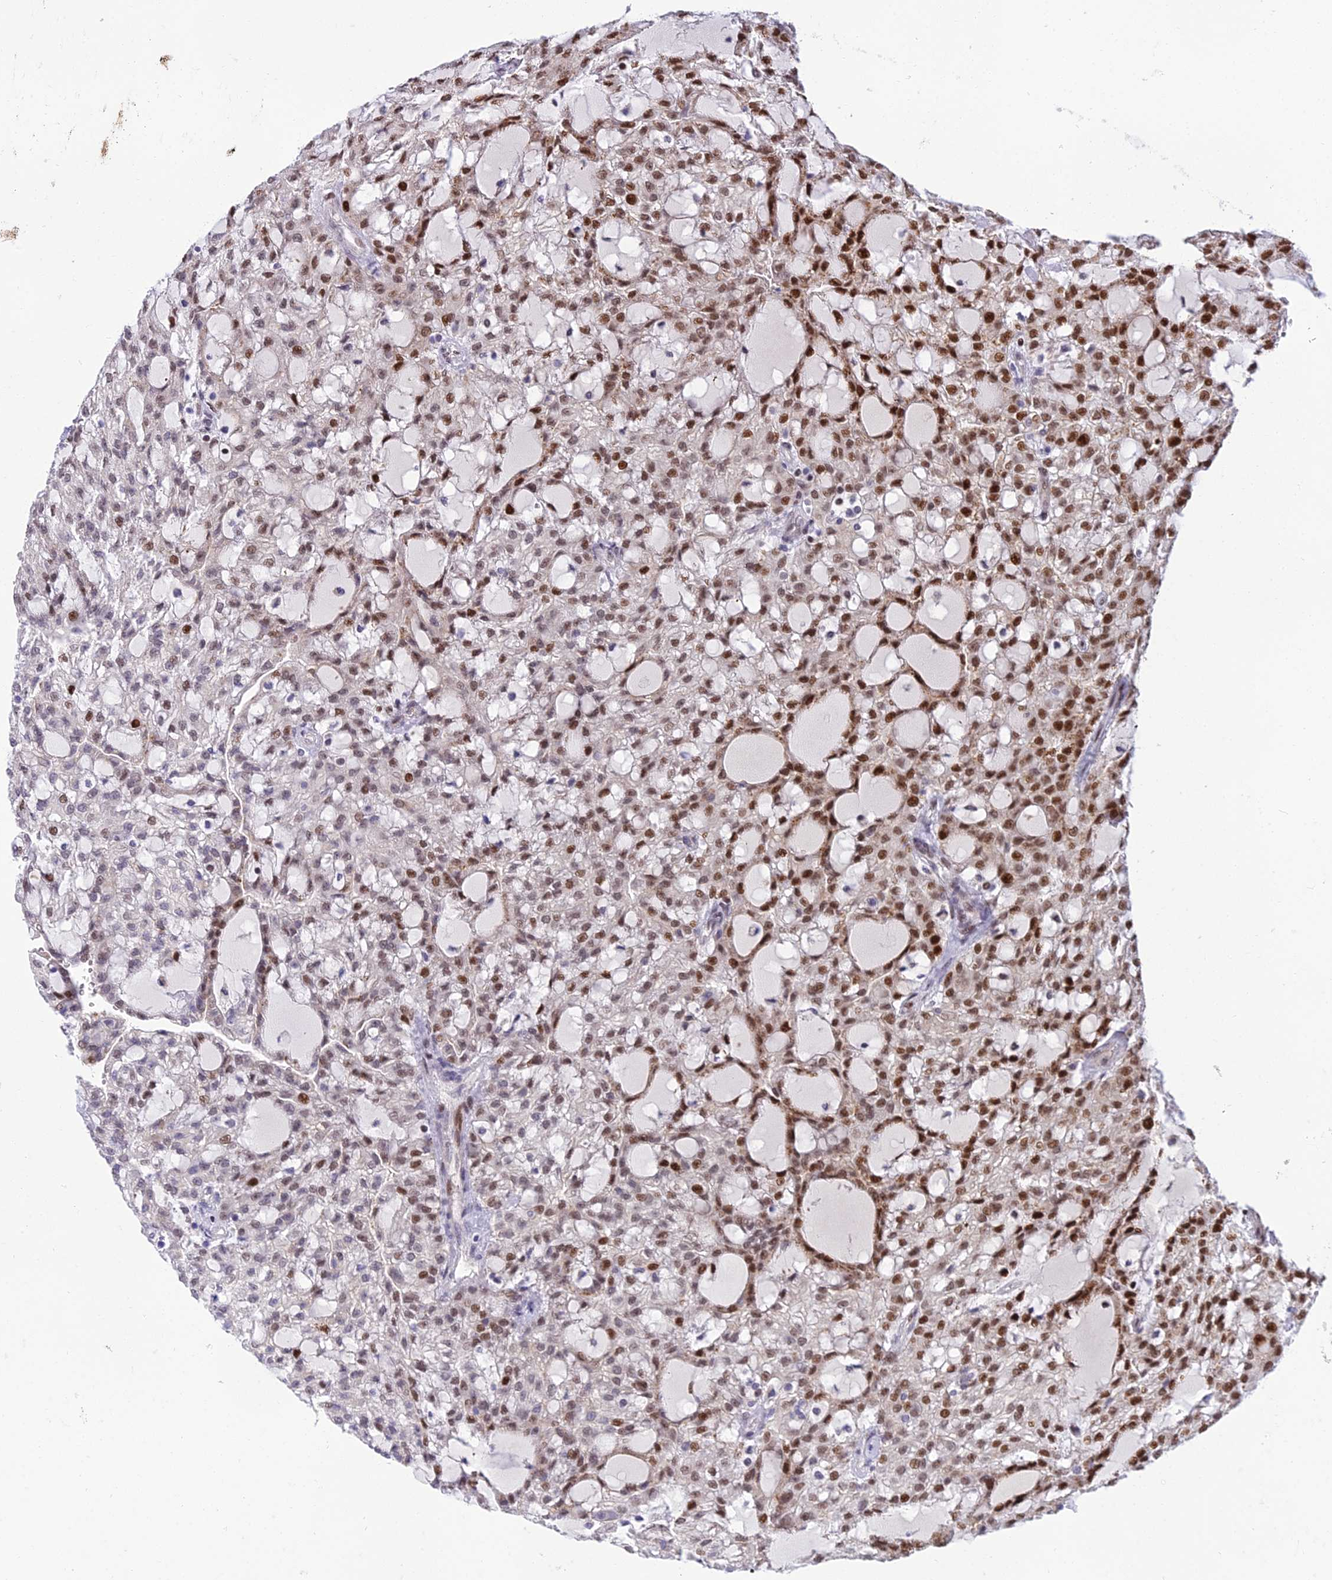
{"staining": {"intensity": "moderate", "quantity": "25%-75%", "location": "nuclear"}, "tissue": "renal cancer", "cell_type": "Tumor cells", "image_type": "cancer", "snomed": [{"axis": "morphology", "description": "Adenocarcinoma, NOS"}, {"axis": "topography", "description": "Kidney"}], "caption": "This is a photomicrograph of immunohistochemistry (IHC) staining of renal cancer (adenocarcinoma), which shows moderate staining in the nuclear of tumor cells.", "gene": "ZNF707", "patient": {"sex": "male", "age": 63}}